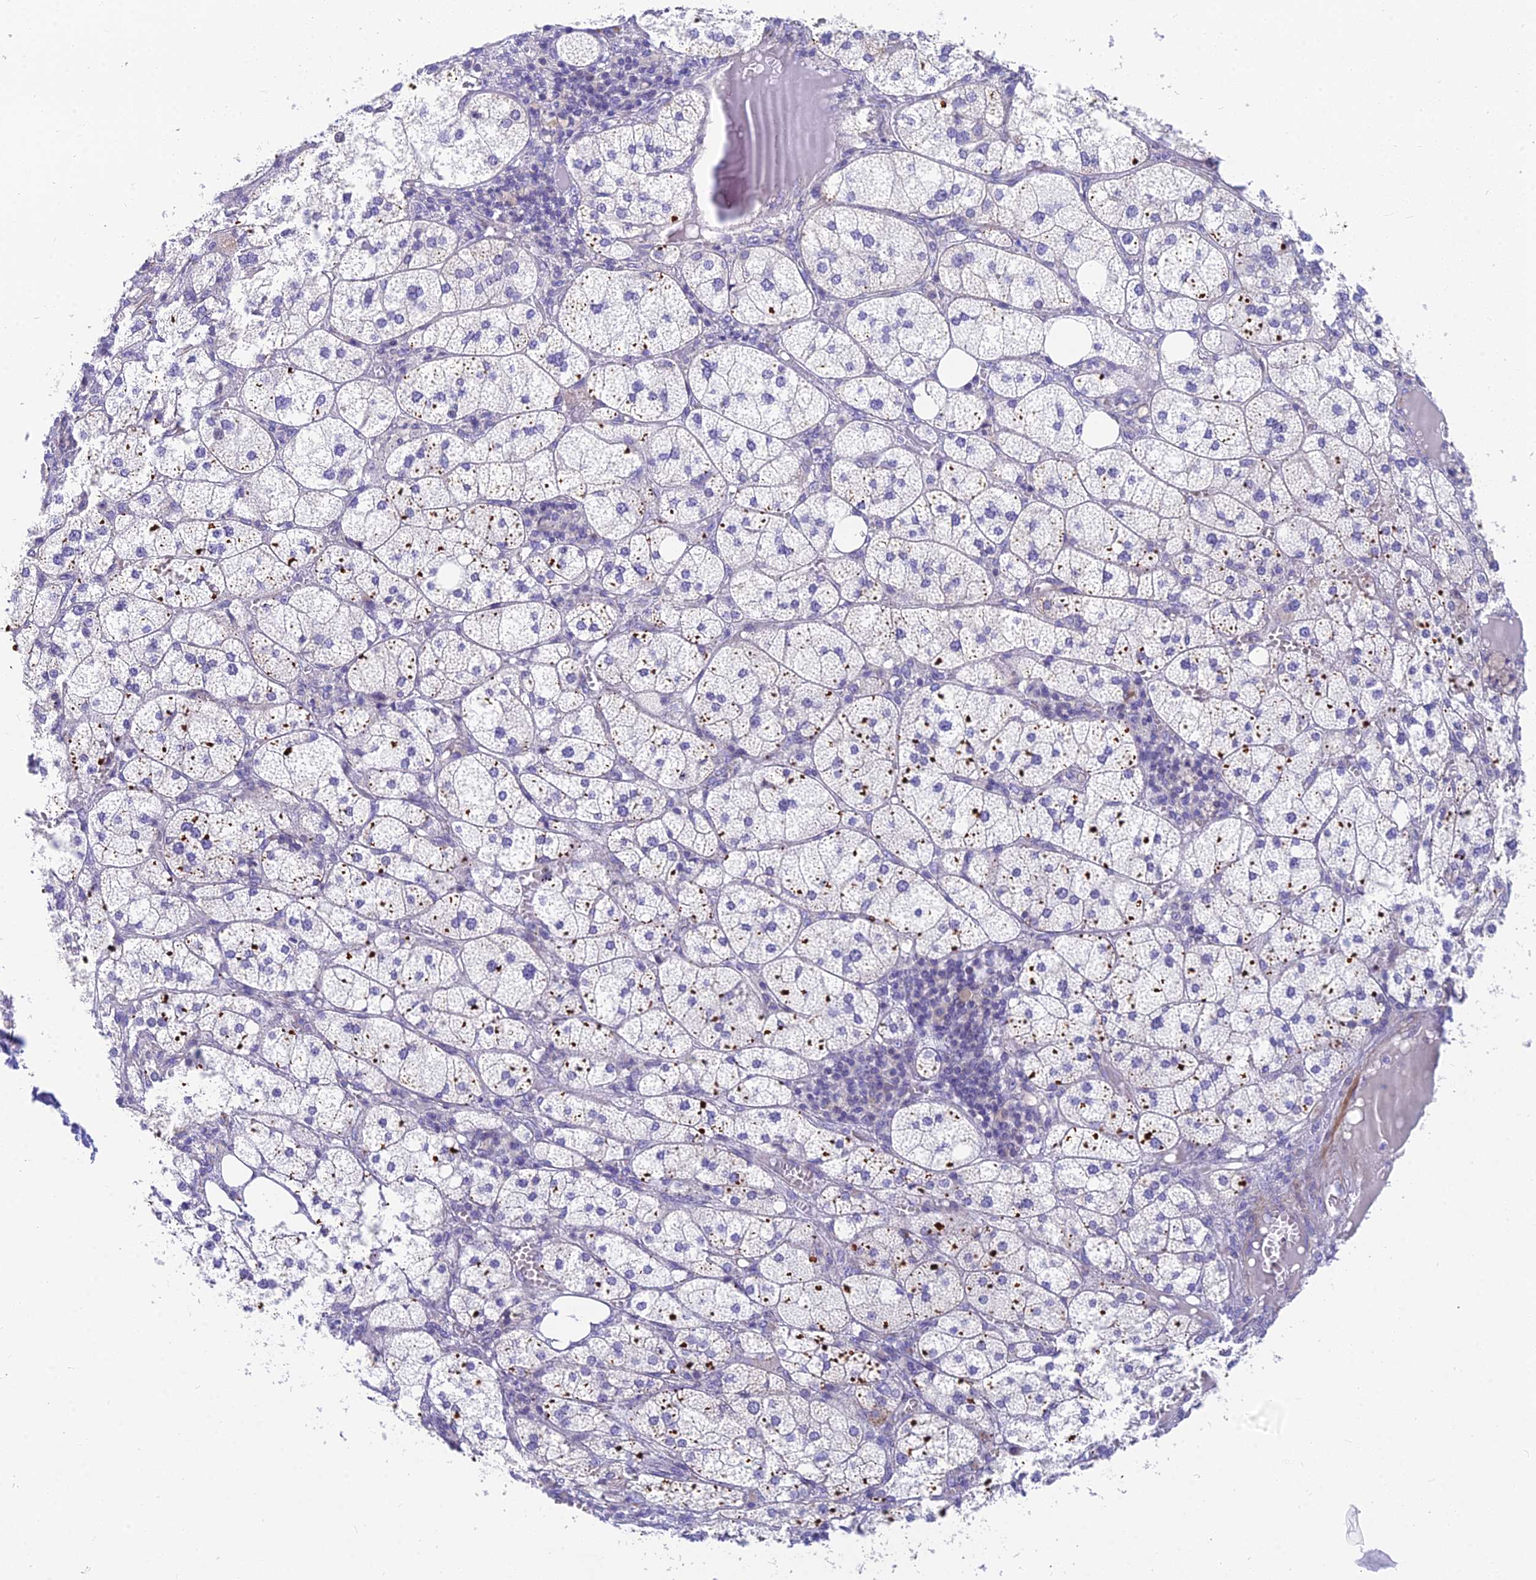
{"staining": {"intensity": "moderate", "quantity": "25%-75%", "location": "cytoplasmic/membranous"}, "tissue": "adrenal gland", "cell_type": "Glandular cells", "image_type": "normal", "snomed": [{"axis": "morphology", "description": "Normal tissue, NOS"}, {"axis": "topography", "description": "Adrenal gland"}], "caption": "DAB immunohistochemical staining of unremarkable adrenal gland displays moderate cytoplasmic/membranous protein expression in about 25%-75% of glandular cells. The staining is performed using DAB brown chromogen to label protein expression. The nuclei are counter-stained blue using hematoxylin.", "gene": "MVB12A", "patient": {"sex": "female", "age": 61}}